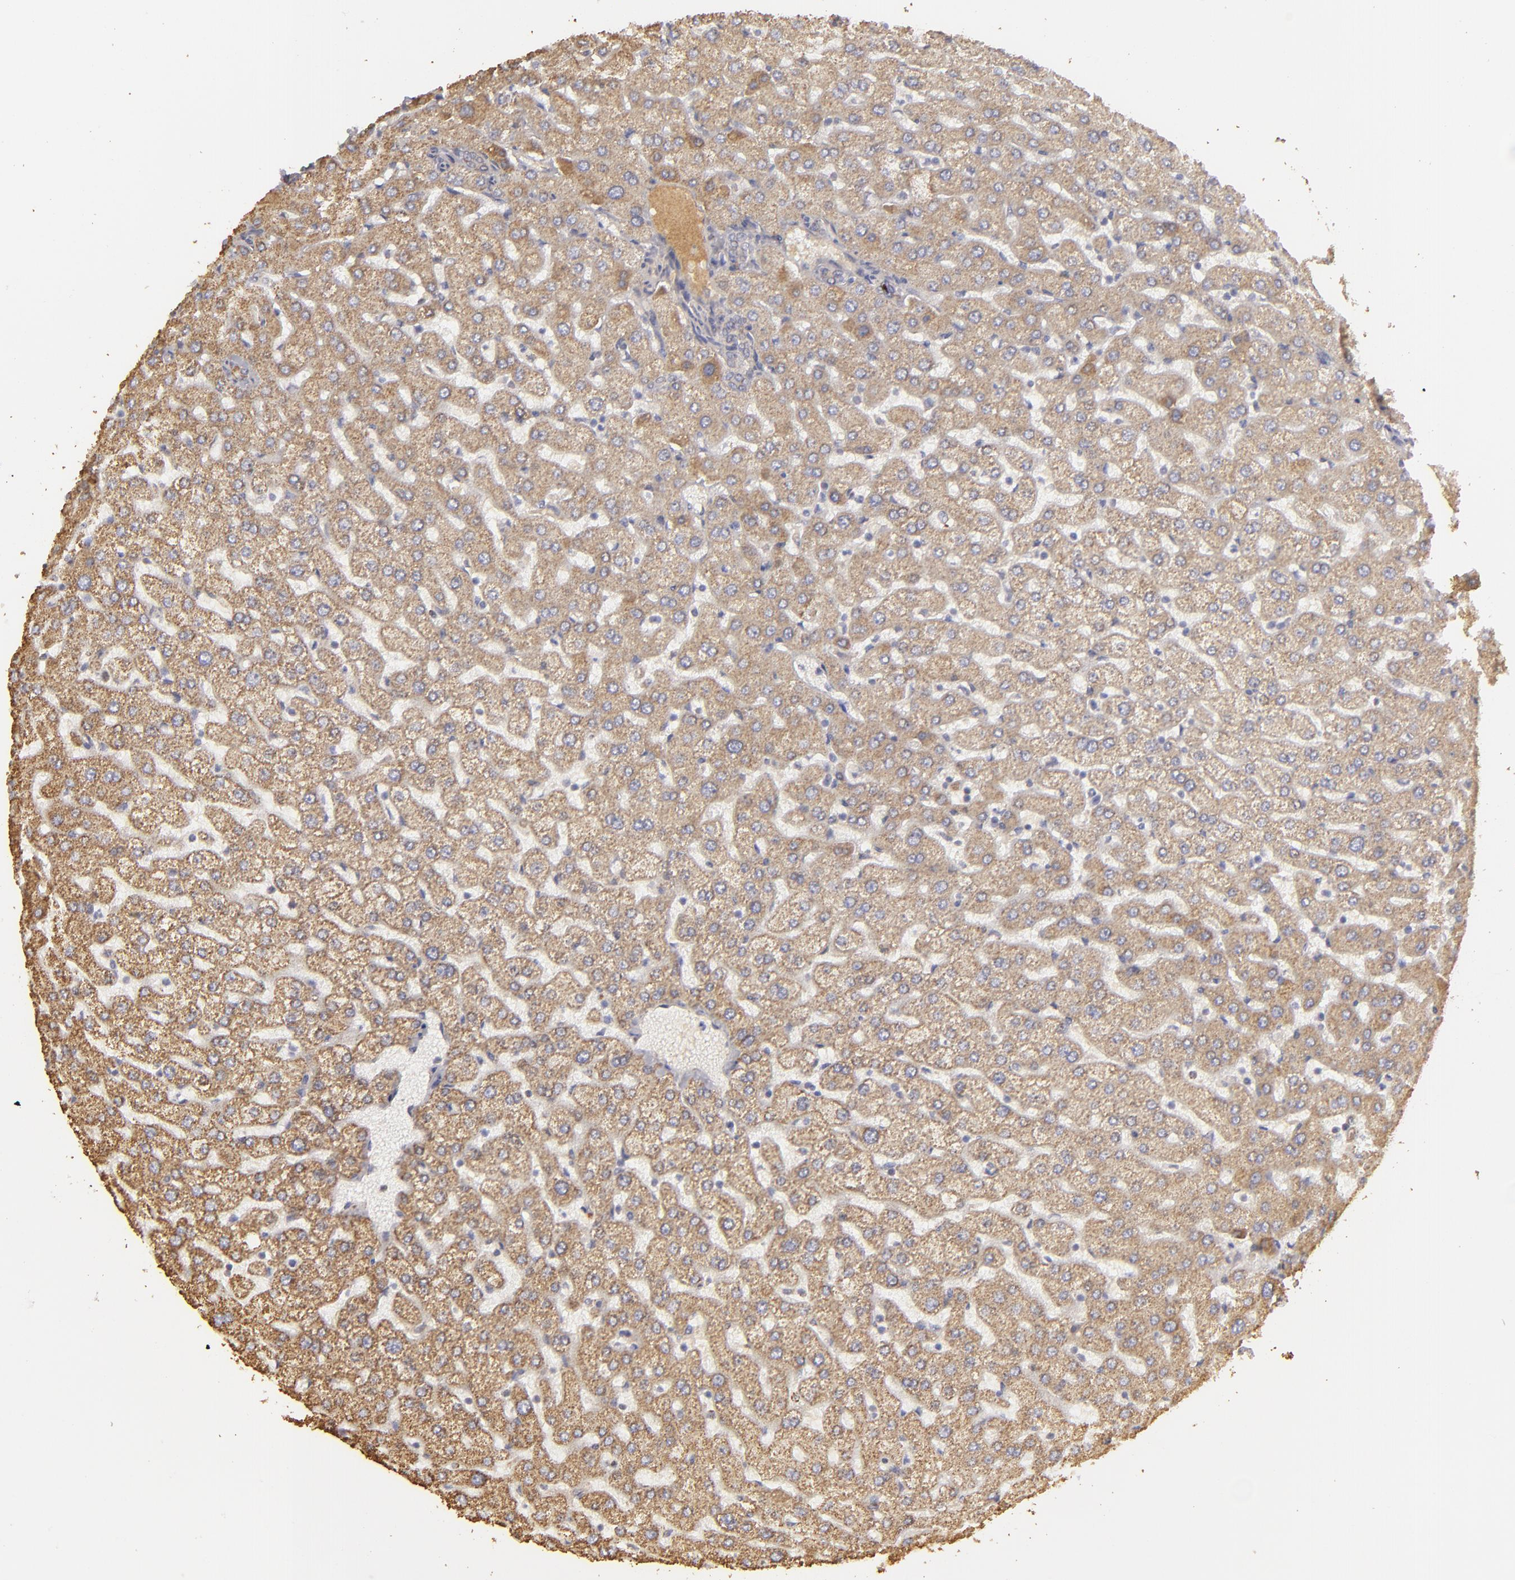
{"staining": {"intensity": "weak", "quantity": ">75%", "location": "cytoplasmic/membranous"}, "tissue": "liver", "cell_type": "Cholangiocytes", "image_type": "normal", "snomed": [{"axis": "morphology", "description": "Normal tissue, NOS"}, {"axis": "morphology", "description": "Fibrosis, NOS"}, {"axis": "topography", "description": "Liver"}], "caption": "About >75% of cholangiocytes in unremarkable liver display weak cytoplasmic/membranous protein positivity as visualized by brown immunohistochemical staining.", "gene": "CFB", "patient": {"sex": "female", "age": 29}}